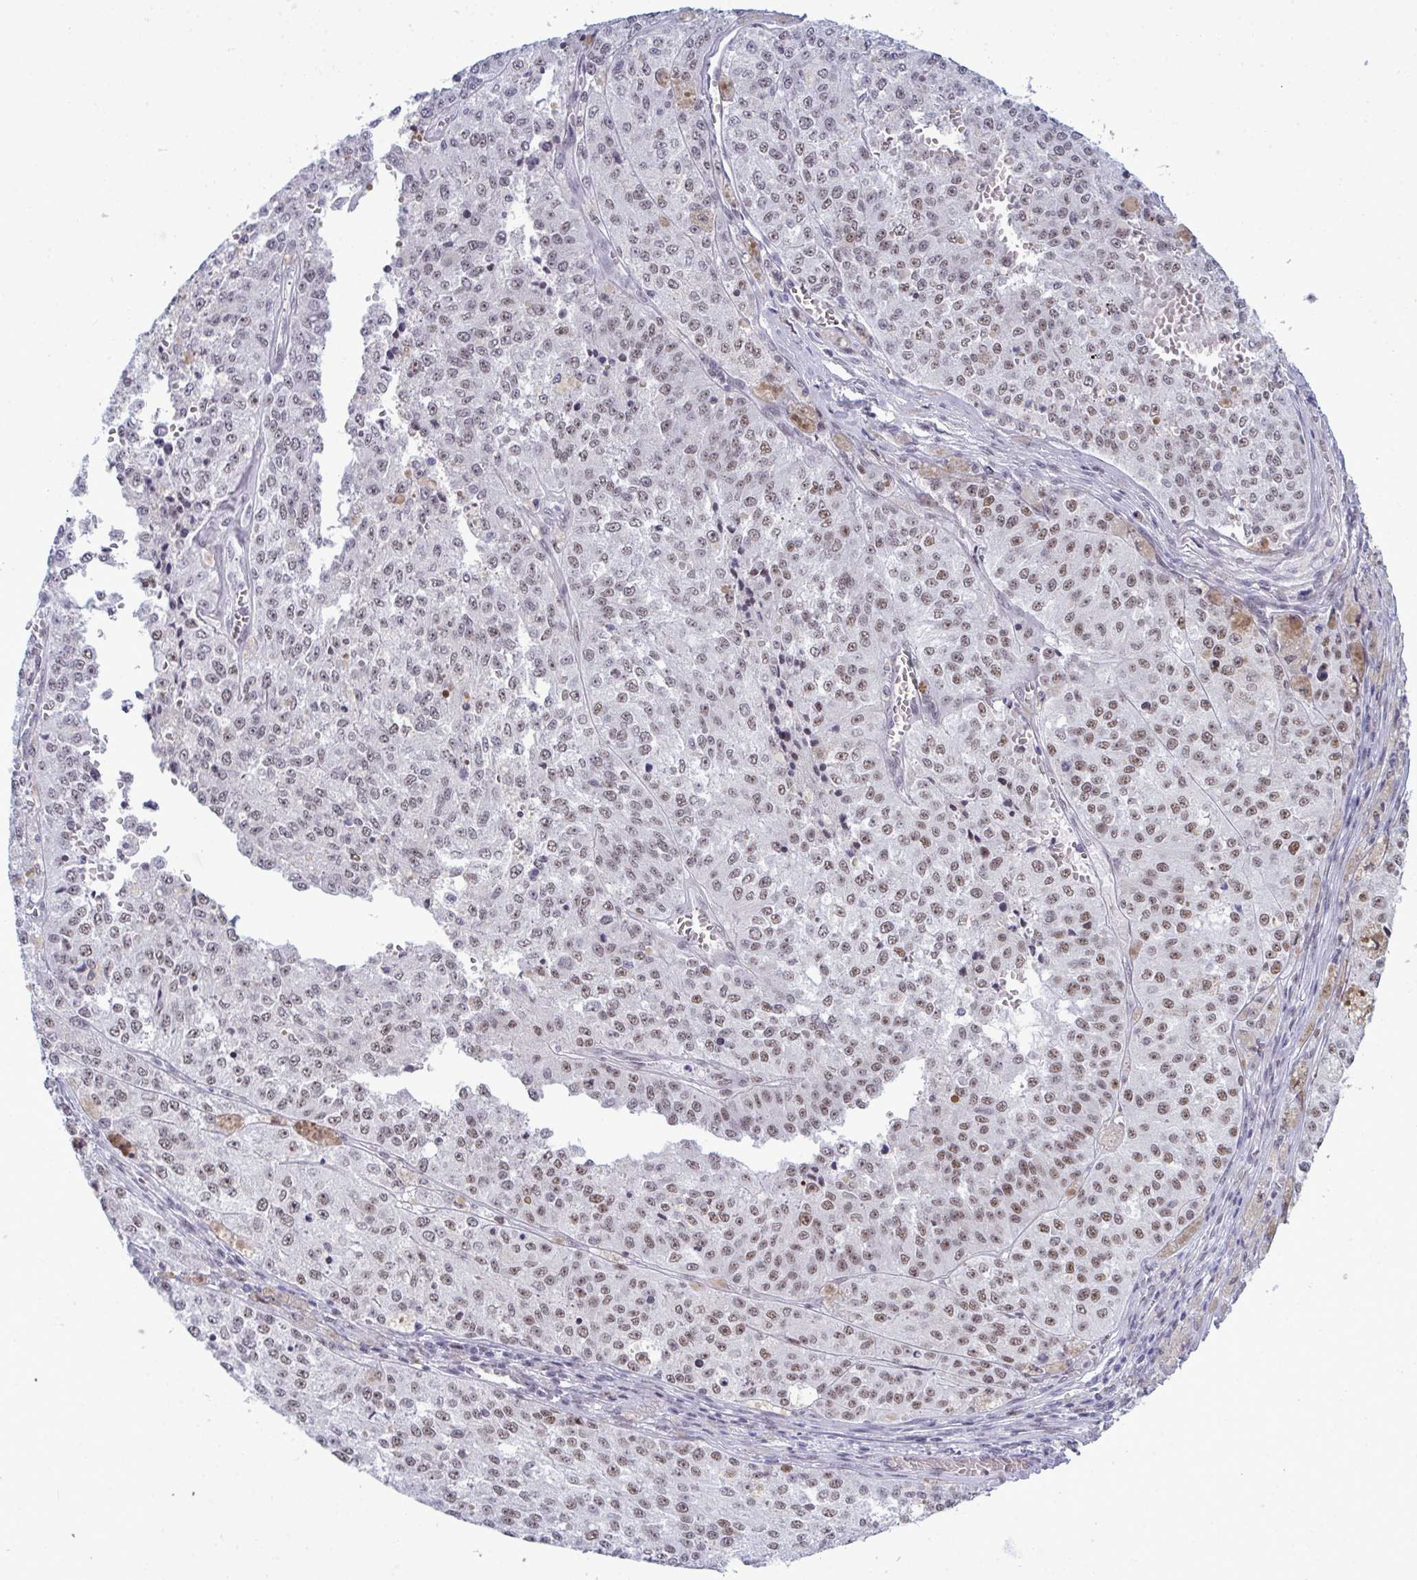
{"staining": {"intensity": "moderate", "quantity": "25%-75%", "location": "nuclear"}, "tissue": "melanoma", "cell_type": "Tumor cells", "image_type": "cancer", "snomed": [{"axis": "morphology", "description": "Malignant melanoma, Metastatic site"}, {"axis": "topography", "description": "Lymph node"}], "caption": "A photomicrograph of malignant melanoma (metastatic site) stained for a protein reveals moderate nuclear brown staining in tumor cells.", "gene": "PPP1R10", "patient": {"sex": "female", "age": 64}}